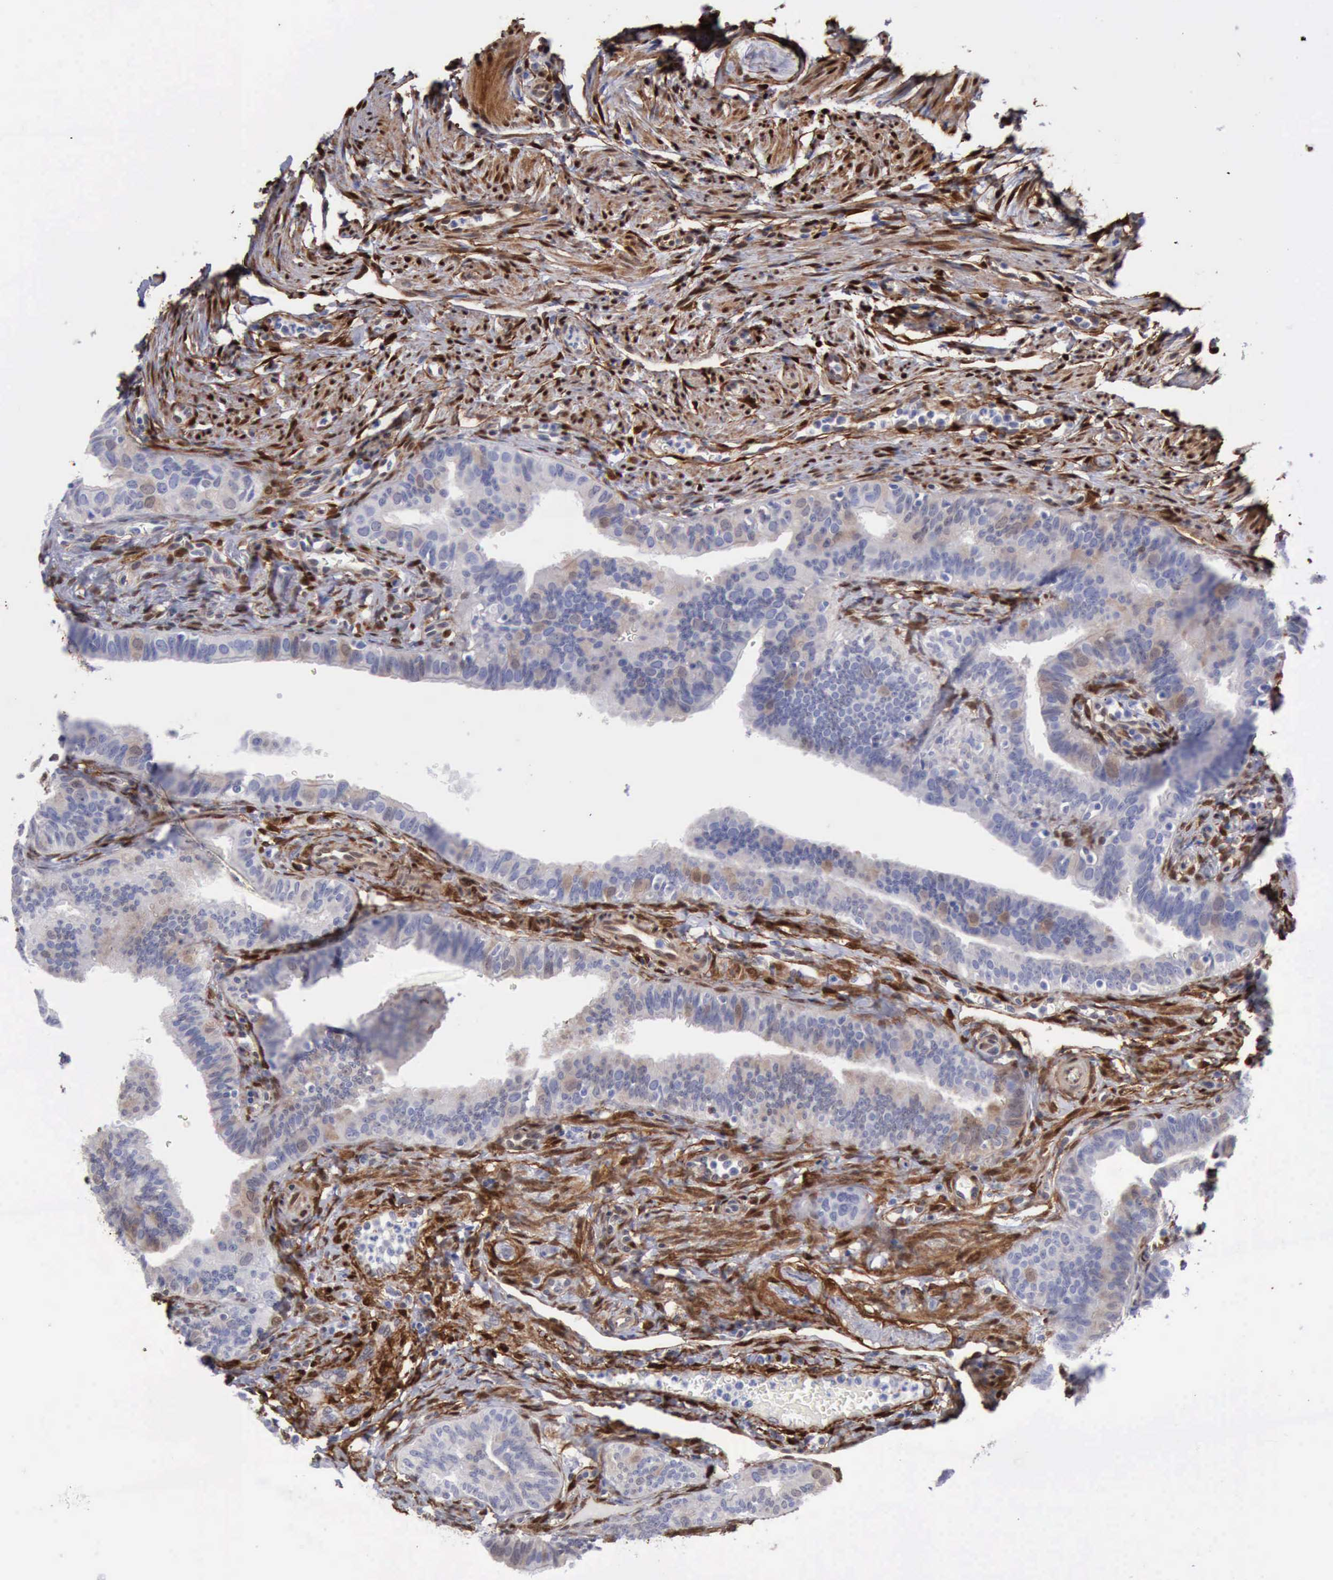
{"staining": {"intensity": "negative", "quantity": "none", "location": "none"}, "tissue": "fallopian tube", "cell_type": "Glandular cells", "image_type": "normal", "snomed": [{"axis": "morphology", "description": "Normal tissue, NOS"}, {"axis": "topography", "description": "Fallopian tube"}, {"axis": "topography", "description": "Ovary"}], "caption": "Immunohistochemistry photomicrograph of unremarkable fallopian tube: fallopian tube stained with DAB (3,3'-diaminobenzidine) shows no significant protein expression in glandular cells. The staining is performed using DAB (3,3'-diaminobenzidine) brown chromogen with nuclei counter-stained in using hematoxylin.", "gene": "FHL1", "patient": {"sex": "female", "age": 51}}